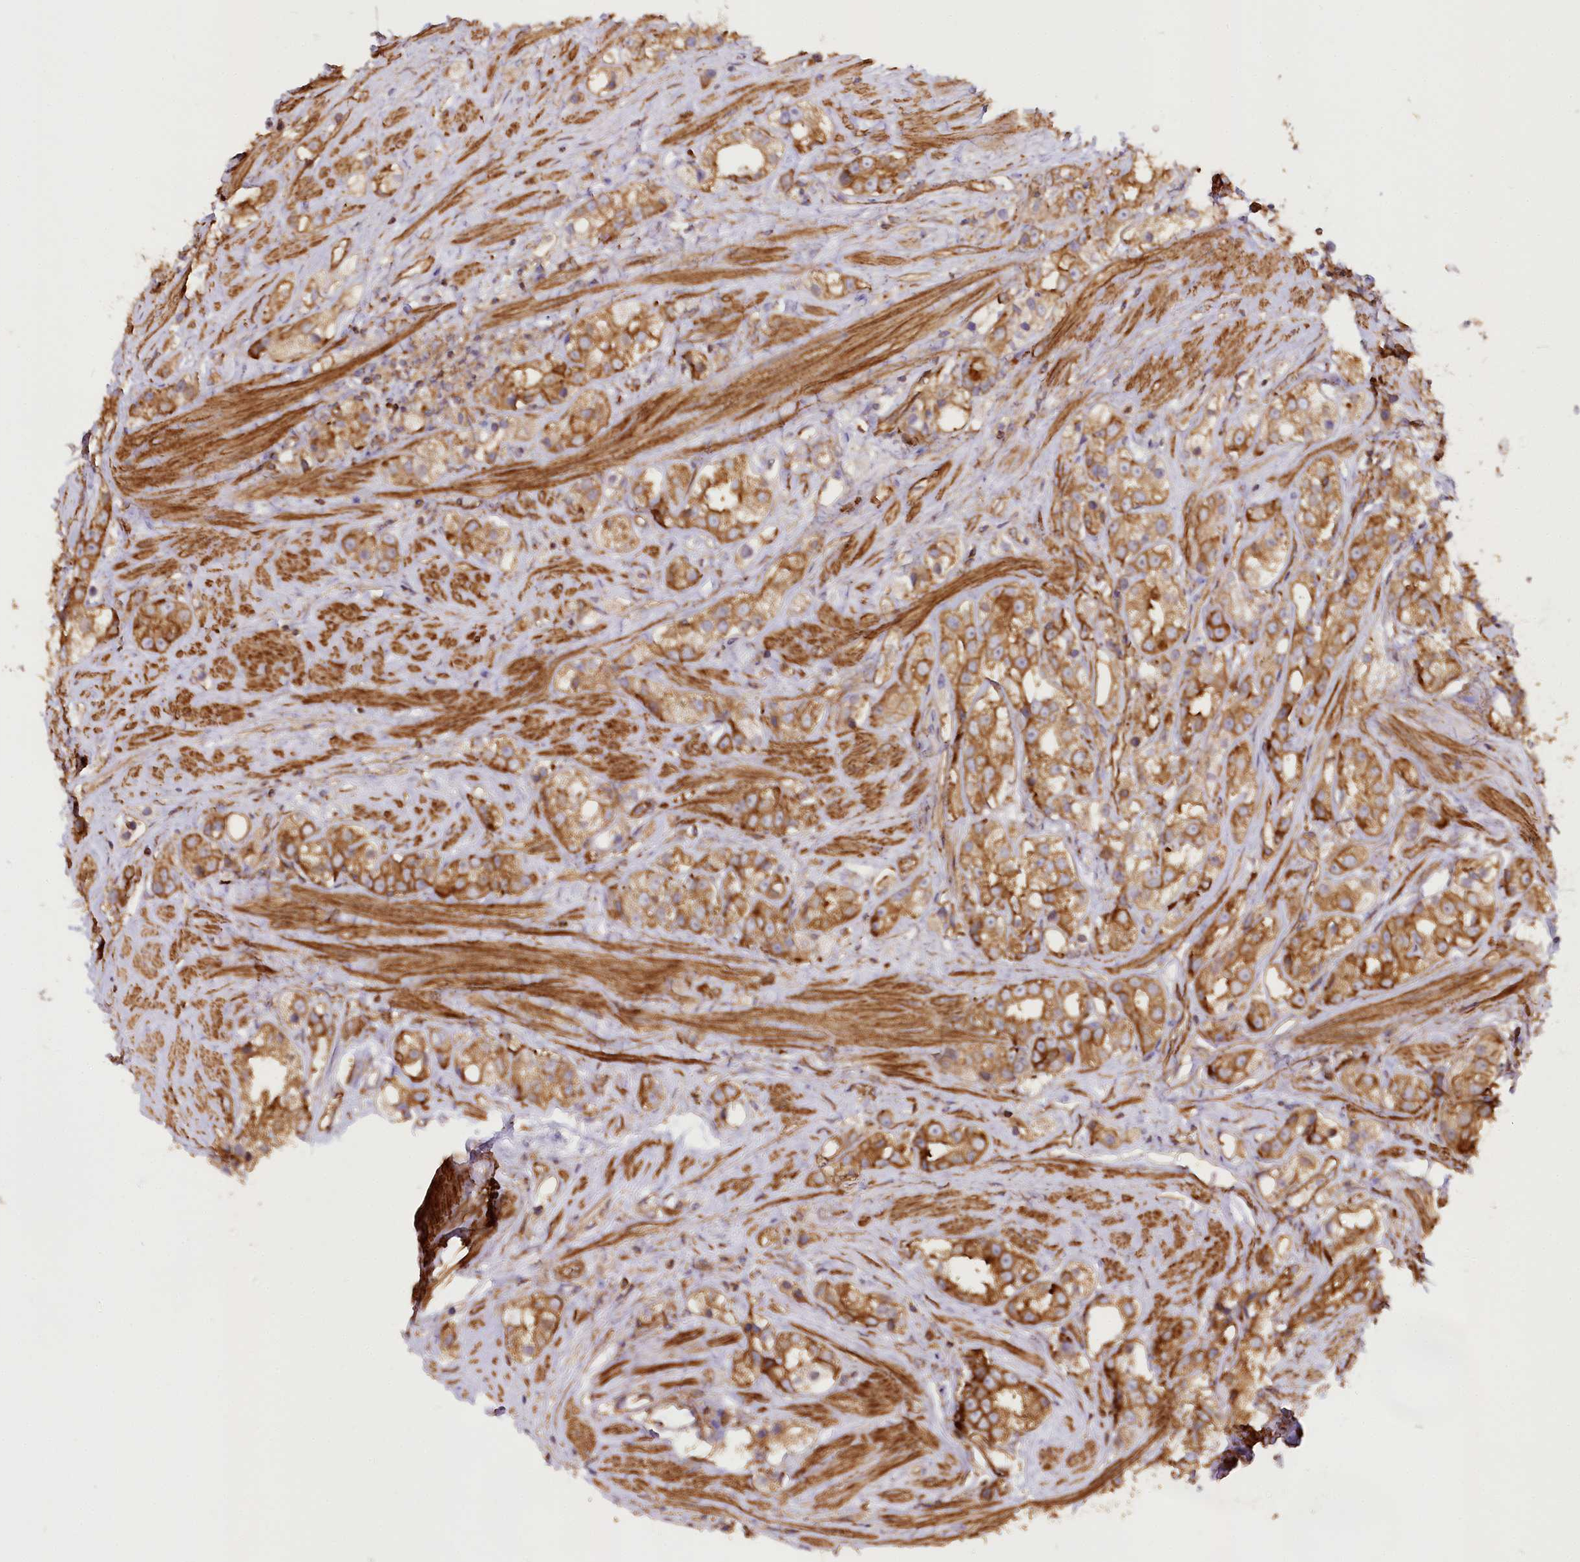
{"staining": {"intensity": "moderate", "quantity": ">75%", "location": "cytoplasmic/membranous"}, "tissue": "prostate cancer", "cell_type": "Tumor cells", "image_type": "cancer", "snomed": [{"axis": "morphology", "description": "Adenocarcinoma, NOS"}, {"axis": "topography", "description": "Prostate"}], "caption": "Prostate adenocarcinoma stained with immunohistochemistry displays moderate cytoplasmic/membranous positivity in approximately >75% of tumor cells. The staining was performed using DAB to visualize the protein expression in brown, while the nuclei were stained in blue with hematoxylin (Magnification: 20x).", "gene": "SYNPO2", "patient": {"sex": "male", "age": 79}}